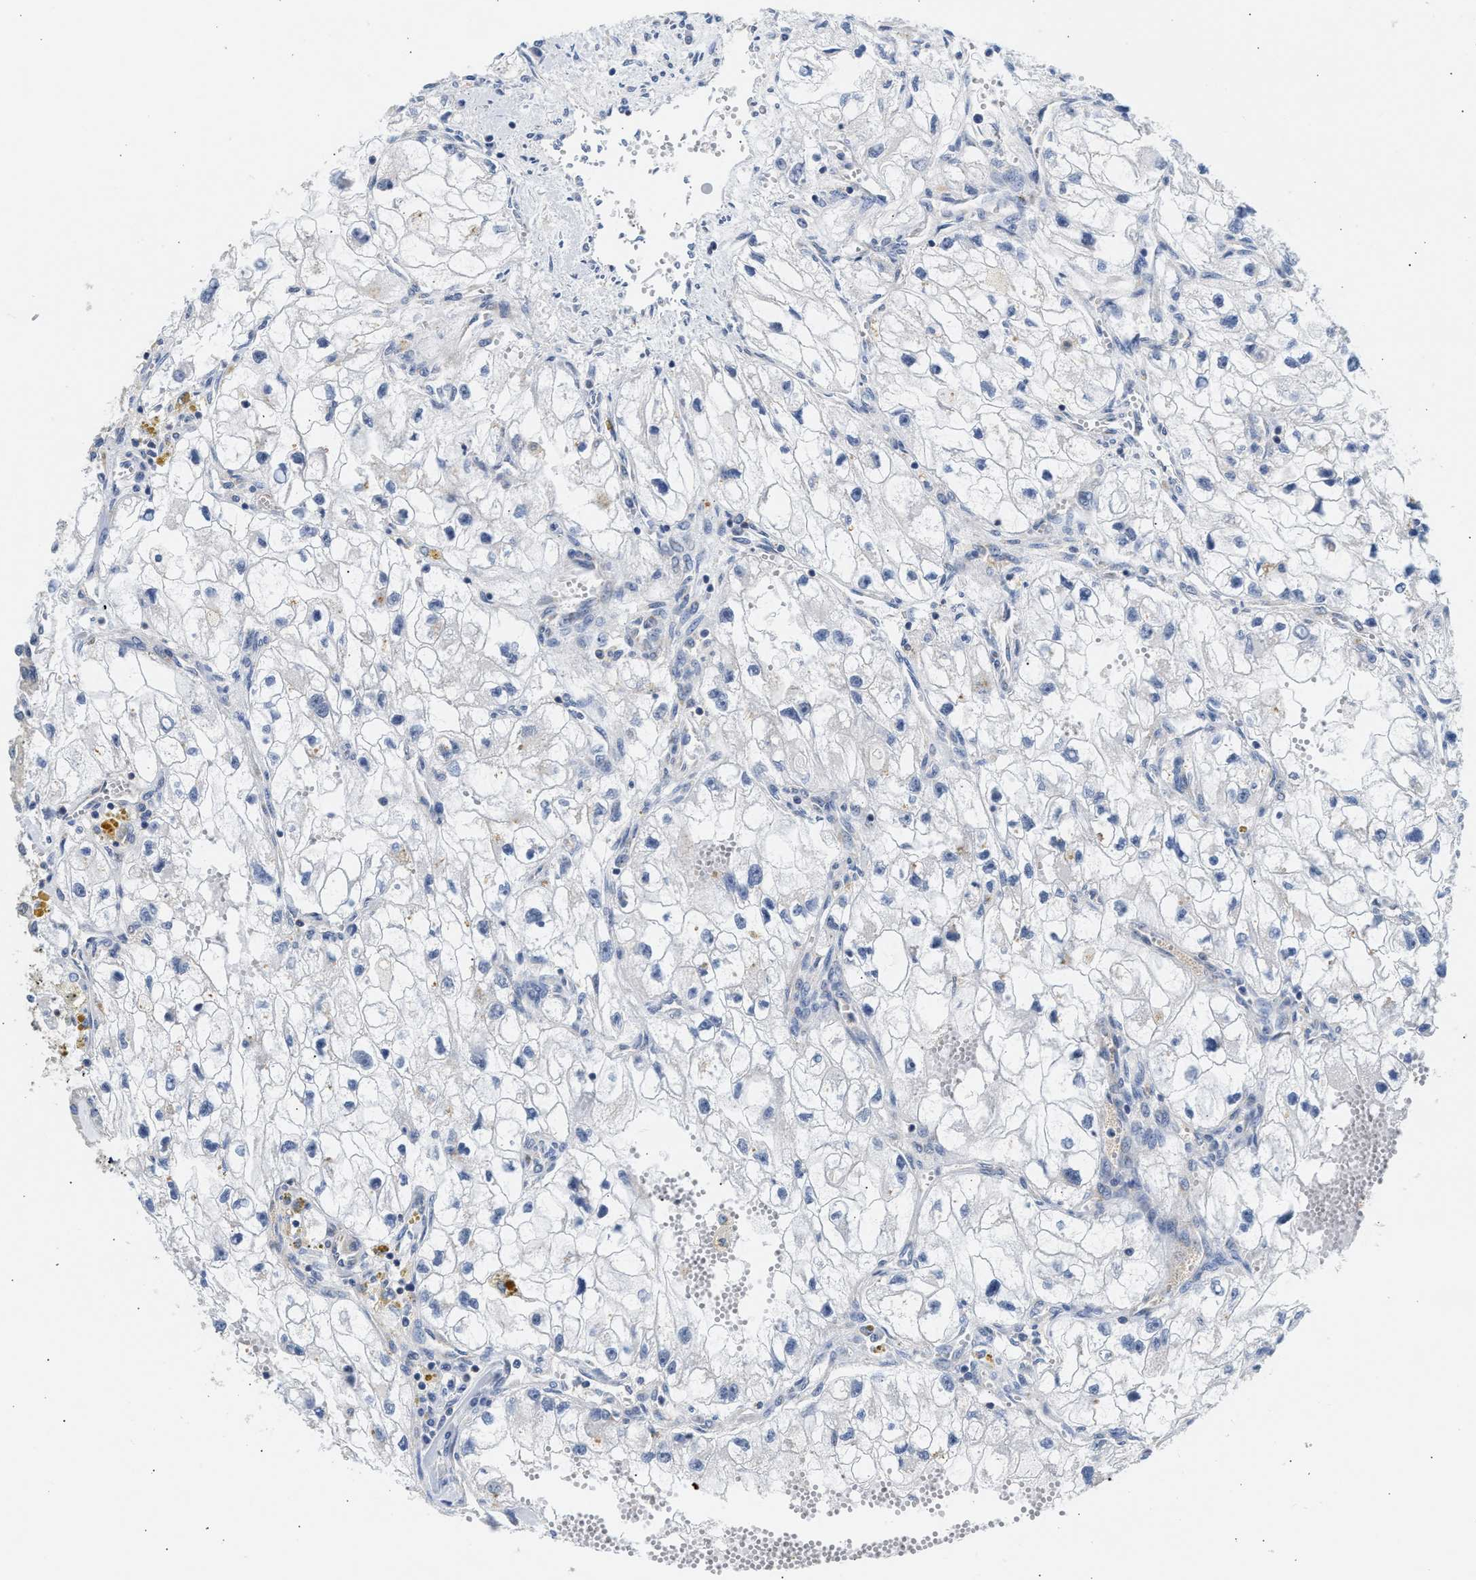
{"staining": {"intensity": "negative", "quantity": "none", "location": "none"}, "tissue": "renal cancer", "cell_type": "Tumor cells", "image_type": "cancer", "snomed": [{"axis": "morphology", "description": "Adenocarcinoma, NOS"}, {"axis": "topography", "description": "Kidney"}], "caption": "Tumor cells show no significant positivity in renal cancer. (DAB (3,3'-diaminobenzidine) immunohistochemistry (IHC) visualized using brightfield microscopy, high magnification).", "gene": "PPM1L", "patient": {"sex": "female", "age": 70}}